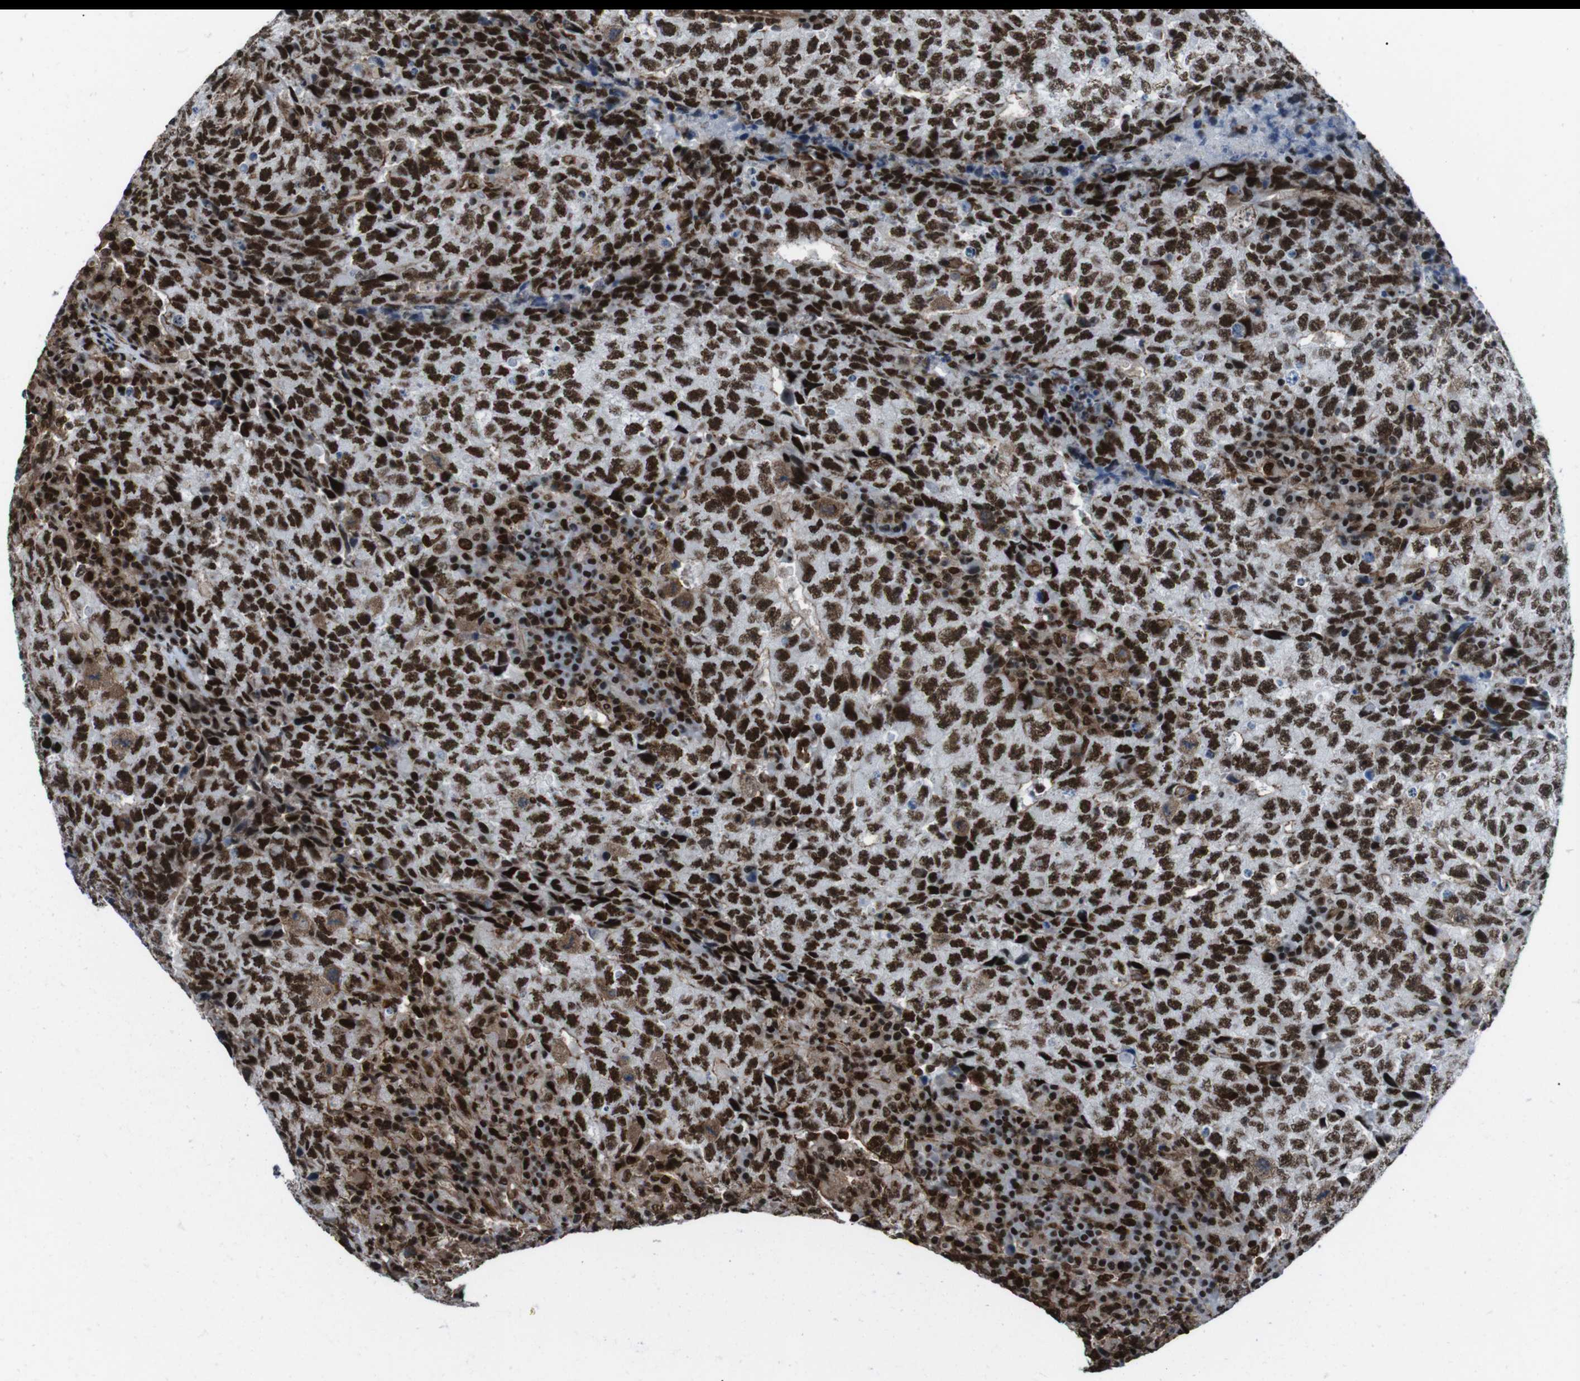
{"staining": {"intensity": "strong", "quantity": ">75%", "location": "nuclear"}, "tissue": "testis cancer", "cell_type": "Tumor cells", "image_type": "cancer", "snomed": [{"axis": "morphology", "description": "Necrosis, NOS"}, {"axis": "morphology", "description": "Carcinoma, Embryonal, NOS"}, {"axis": "topography", "description": "Testis"}], "caption": "IHC (DAB) staining of human testis cancer shows strong nuclear protein staining in about >75% of tumor cells. Using DAB (3,3'-diaminobenzidine) (brown) and hematoxylin (blue) stains, captured at high magnification using brightfield microscopy.", "gene": "HNRNPU", "patient": {"sex": "male", "age": 19}}